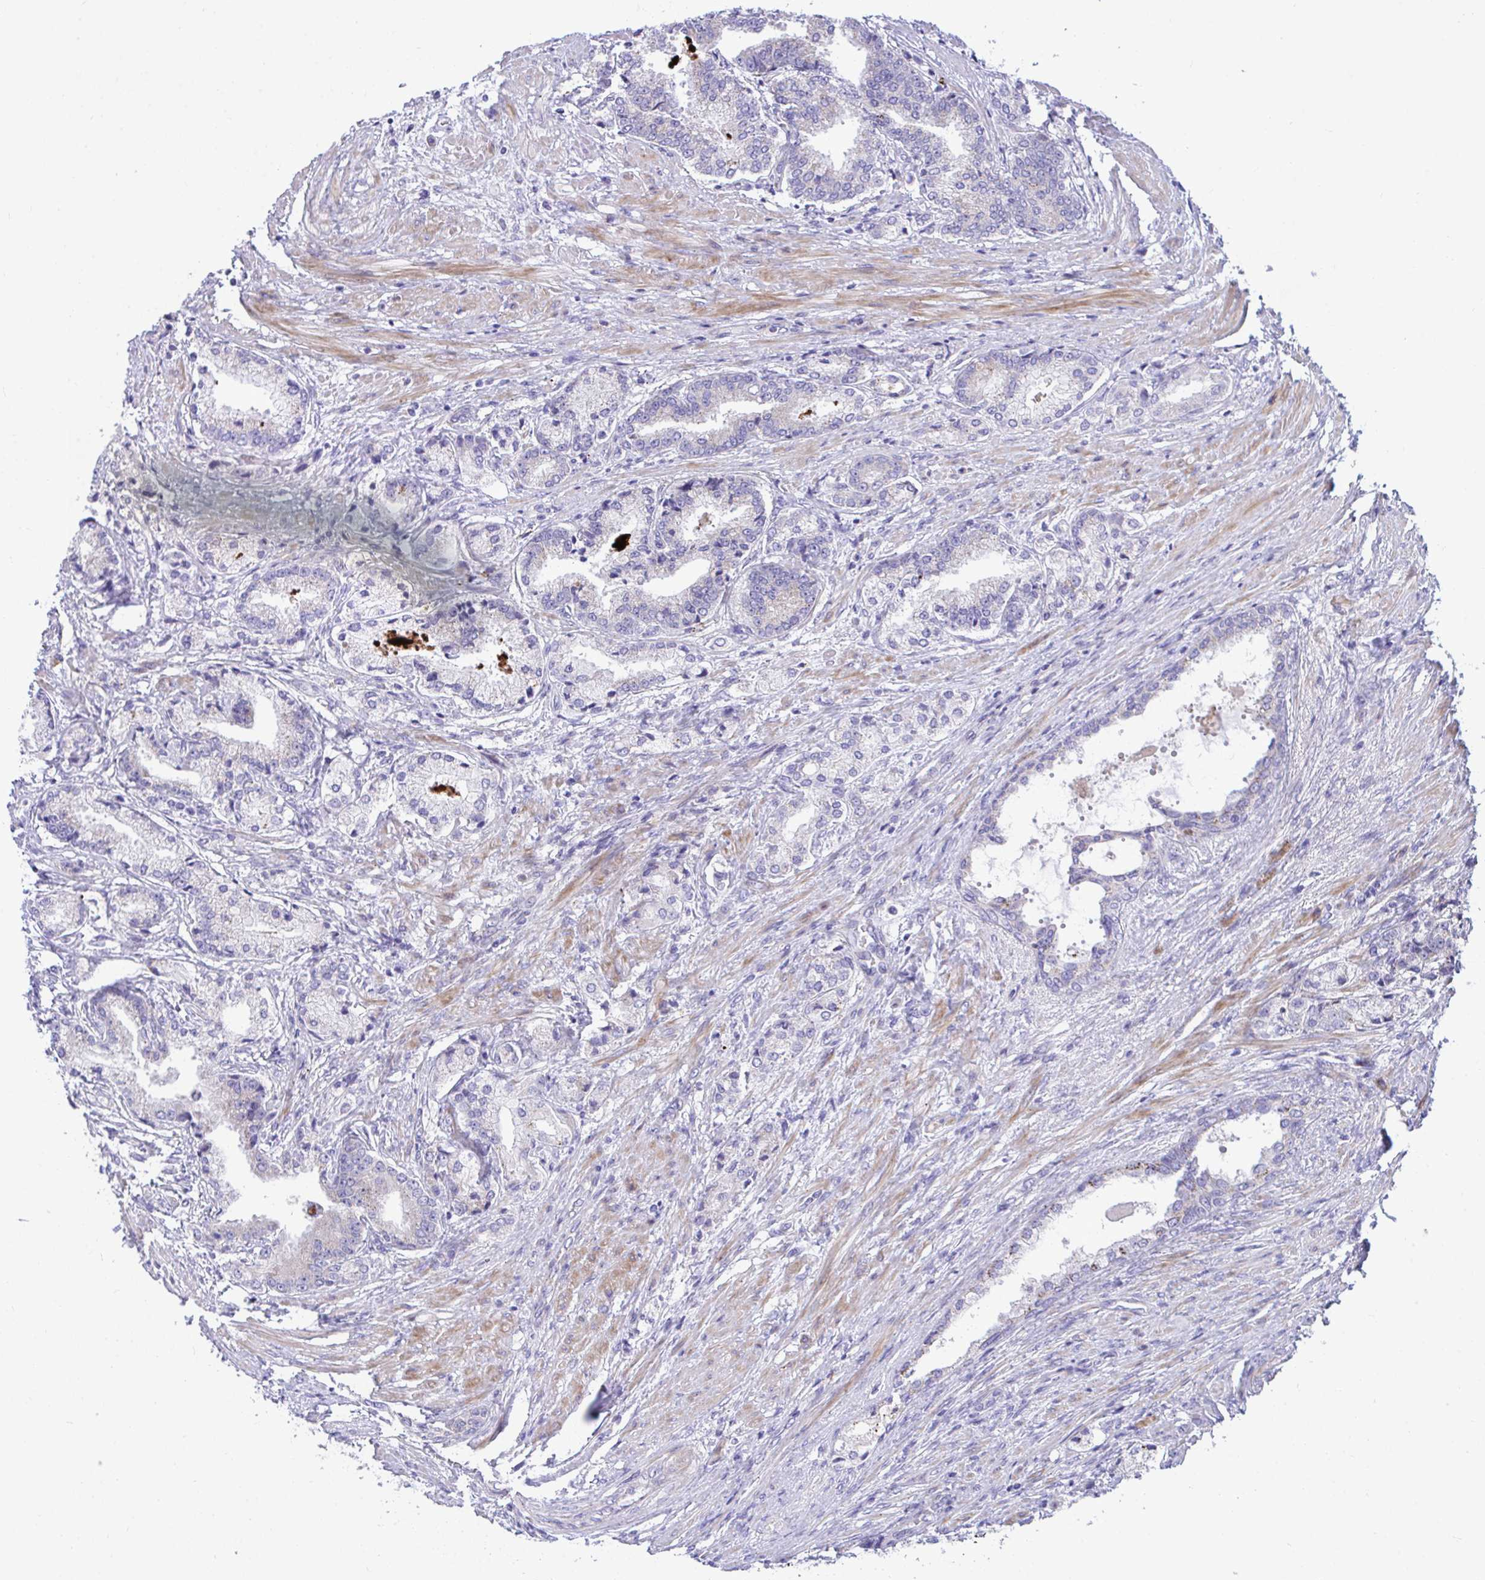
{"staining": {"intensity": "negative", "quantity": "none", "location": "none"}, "tissue": "prostate cancer", "cell_type": "Tumor cells", "image_type": "cancer", "snomed": [{"axis": "morphology", "description": "Adenocarcinoma, High grade"}, {"axis": "topography", "description": "Prostate and seminal vesicle, NOS"}], "caption": "Tumor cells are negative for protein expression in human adenocarcinoma (high-grade) (prostate).", "gene": "MRPS16", "patient": {"sex": "male", "age": 61}}